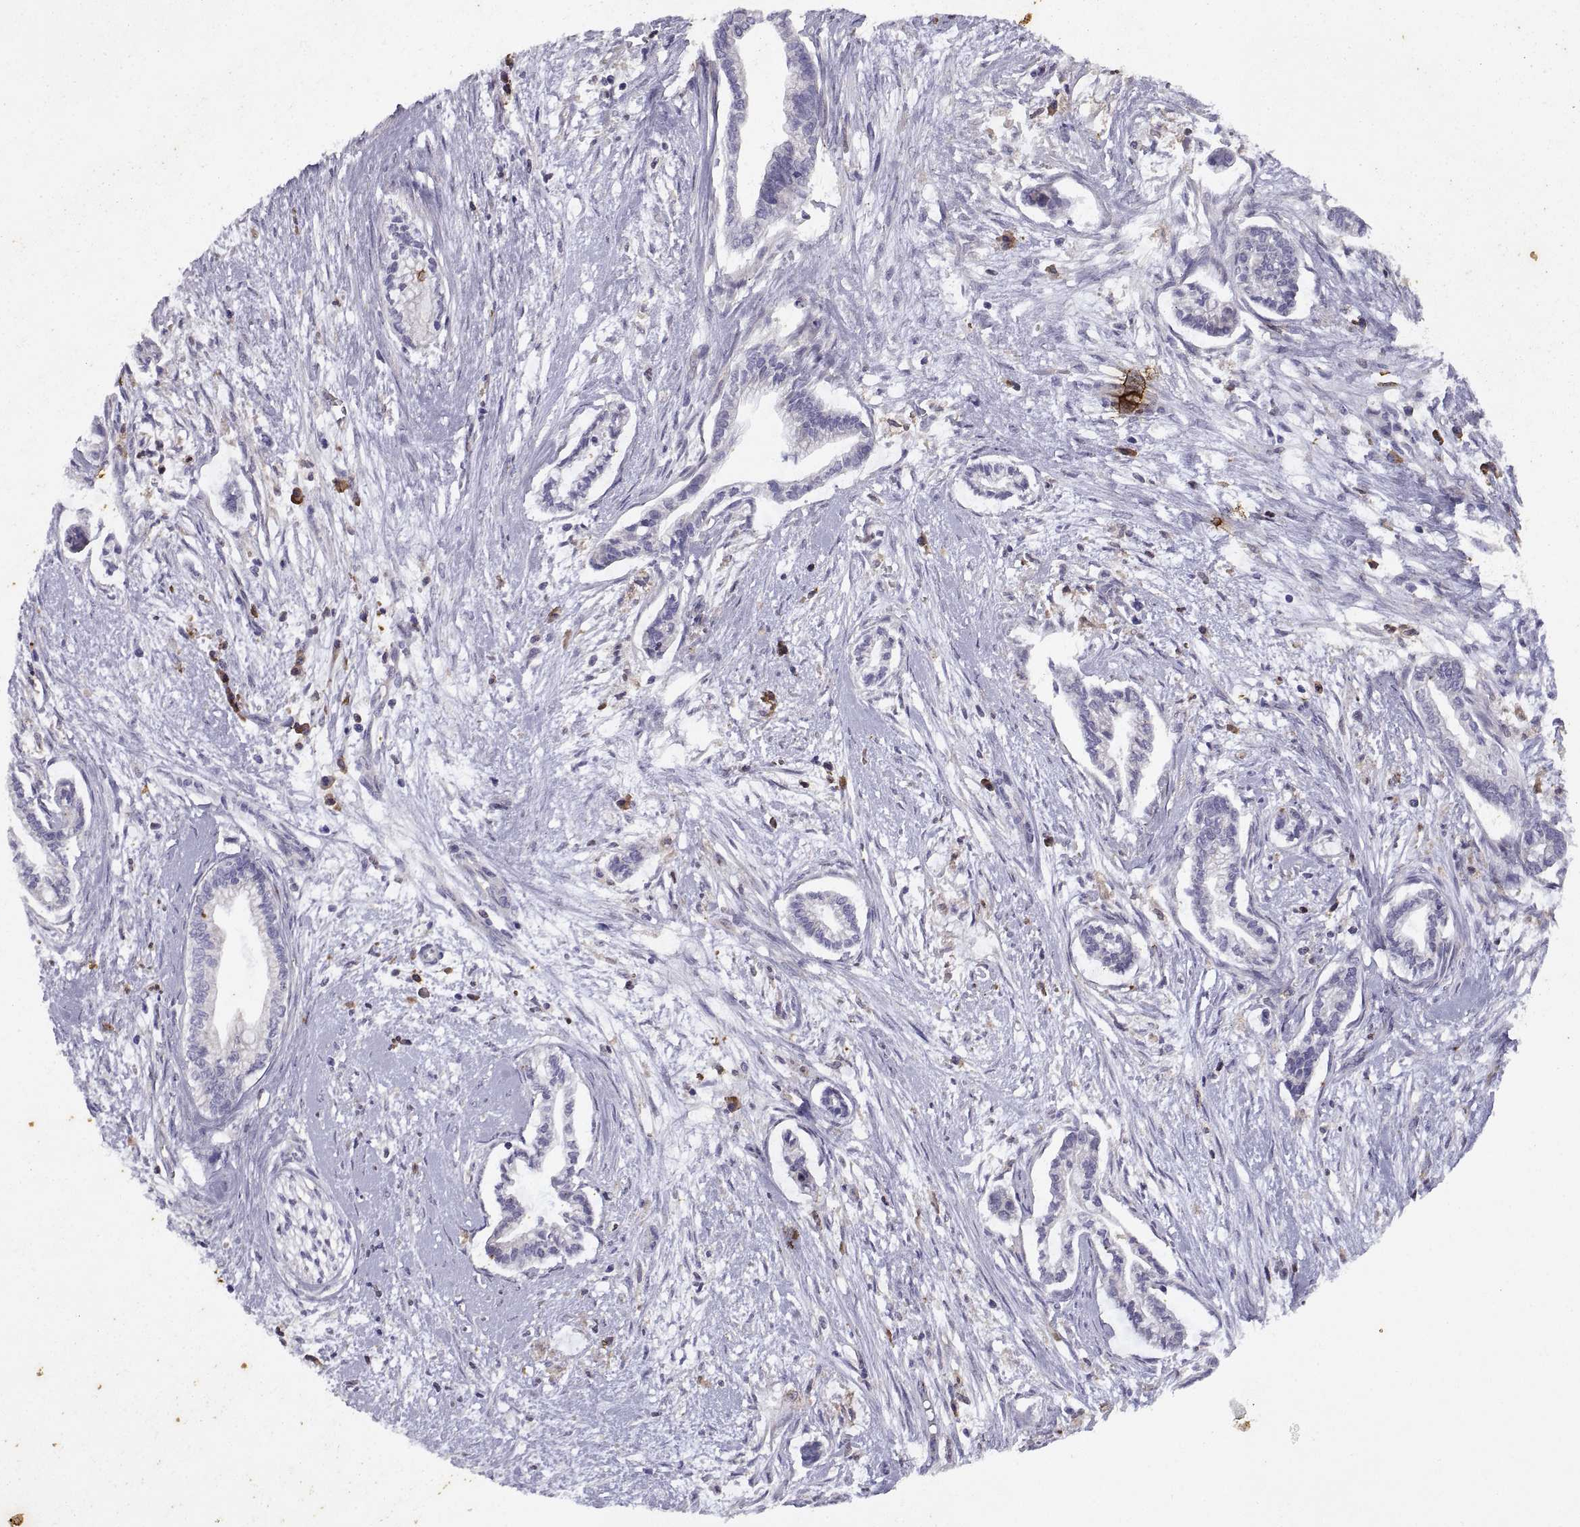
{"staining": {"intensity": "negative", "quantity": "none", "location": "none"}, "tissue": "cervical cancer", "cell_type": "Tumor cells", "image_type": "cancer", "snomed": [{"axis": "morphology", "description": "Adenocarcinoma, NOS"}, {"axis": "topography", "description": "Cervix"}], "caption": "IHC histopathology image of cervical adenocarcinoma stained for a protein (brown), which demonstrates no expression in tumor cells.", "gene": "DOK3", "patient": {"sex": "female", "age": 62}}